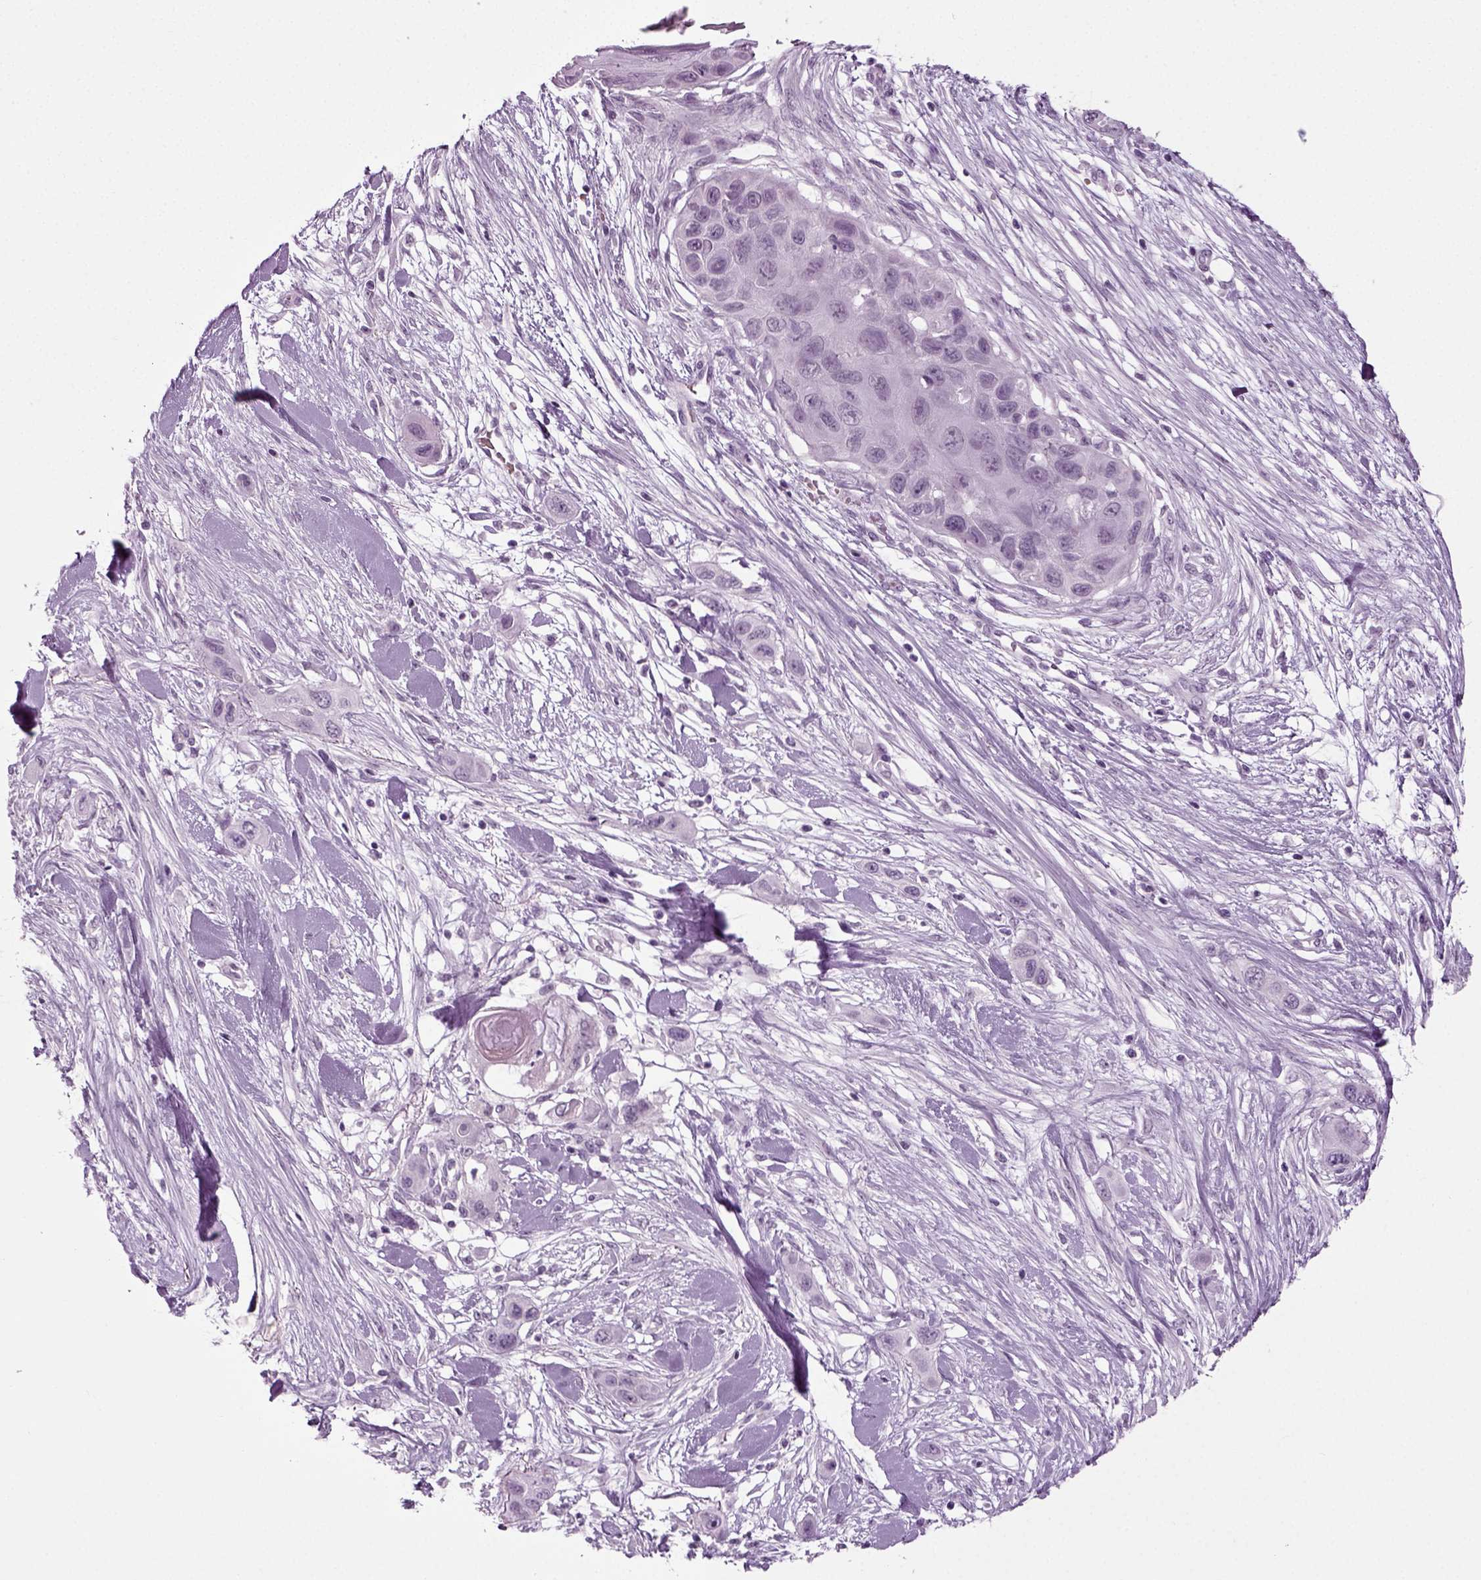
{"staining": {"intensity": "negative", "quantity": "none", "location": "none"}, "tissue": "skin cancer", "cell_type": "Tumor cells", "image_type": "cancer", "snomed": [{"axis": "morphology", "description": "Squamous cell carcinoma, NOS"}, {"axis": "topography", "description": "Skin"}], "caption": "Tumor cells are negative for brown protein staining in skin cancer.", "gene": "ZC2HC1C", "patient": {"sex": "male", "age": 79}}